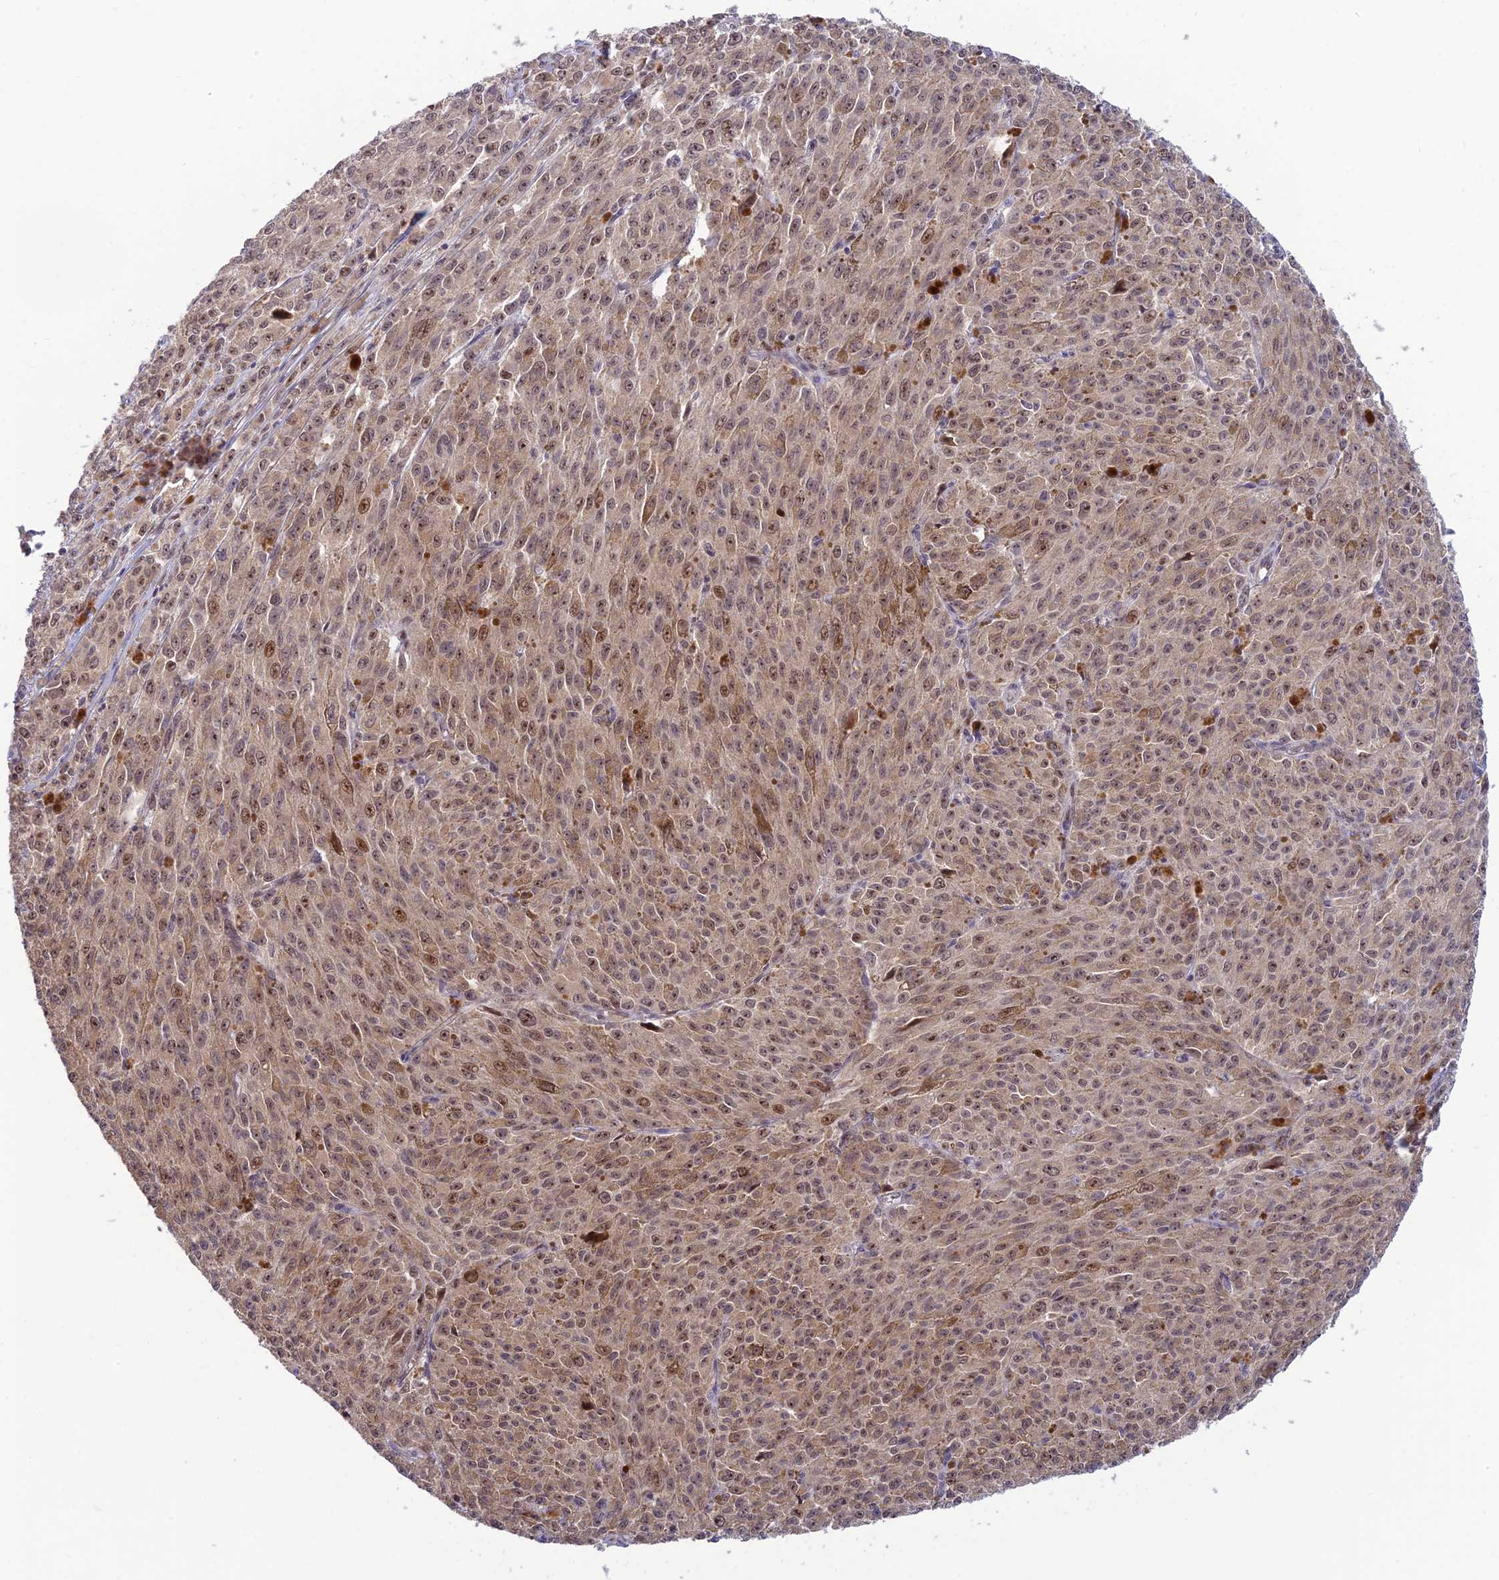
{"staining": {"intensity": "weak", "quantity": ">75%", "location": "cytoplasmic/membranous,nuclear"}, "tissue": "melanoma", "cell_type": "Tumor cells", "image_type": "cancer", "snomed": [{"axis": "morphology", "description": "Malignant melanoma, NOS"}, {"axis": "topography", "description": "Skin"}], "caption": "Immunohistochemistry (IHC) histopathology image of human melanoma stained for a protein (brown), which shows low levels of weak cytoplasmic/membranous and nuclear staining in about >75% of tumor cells.", "gene": "ASPDH", "patient": {"sex": "female", "age": 52}}